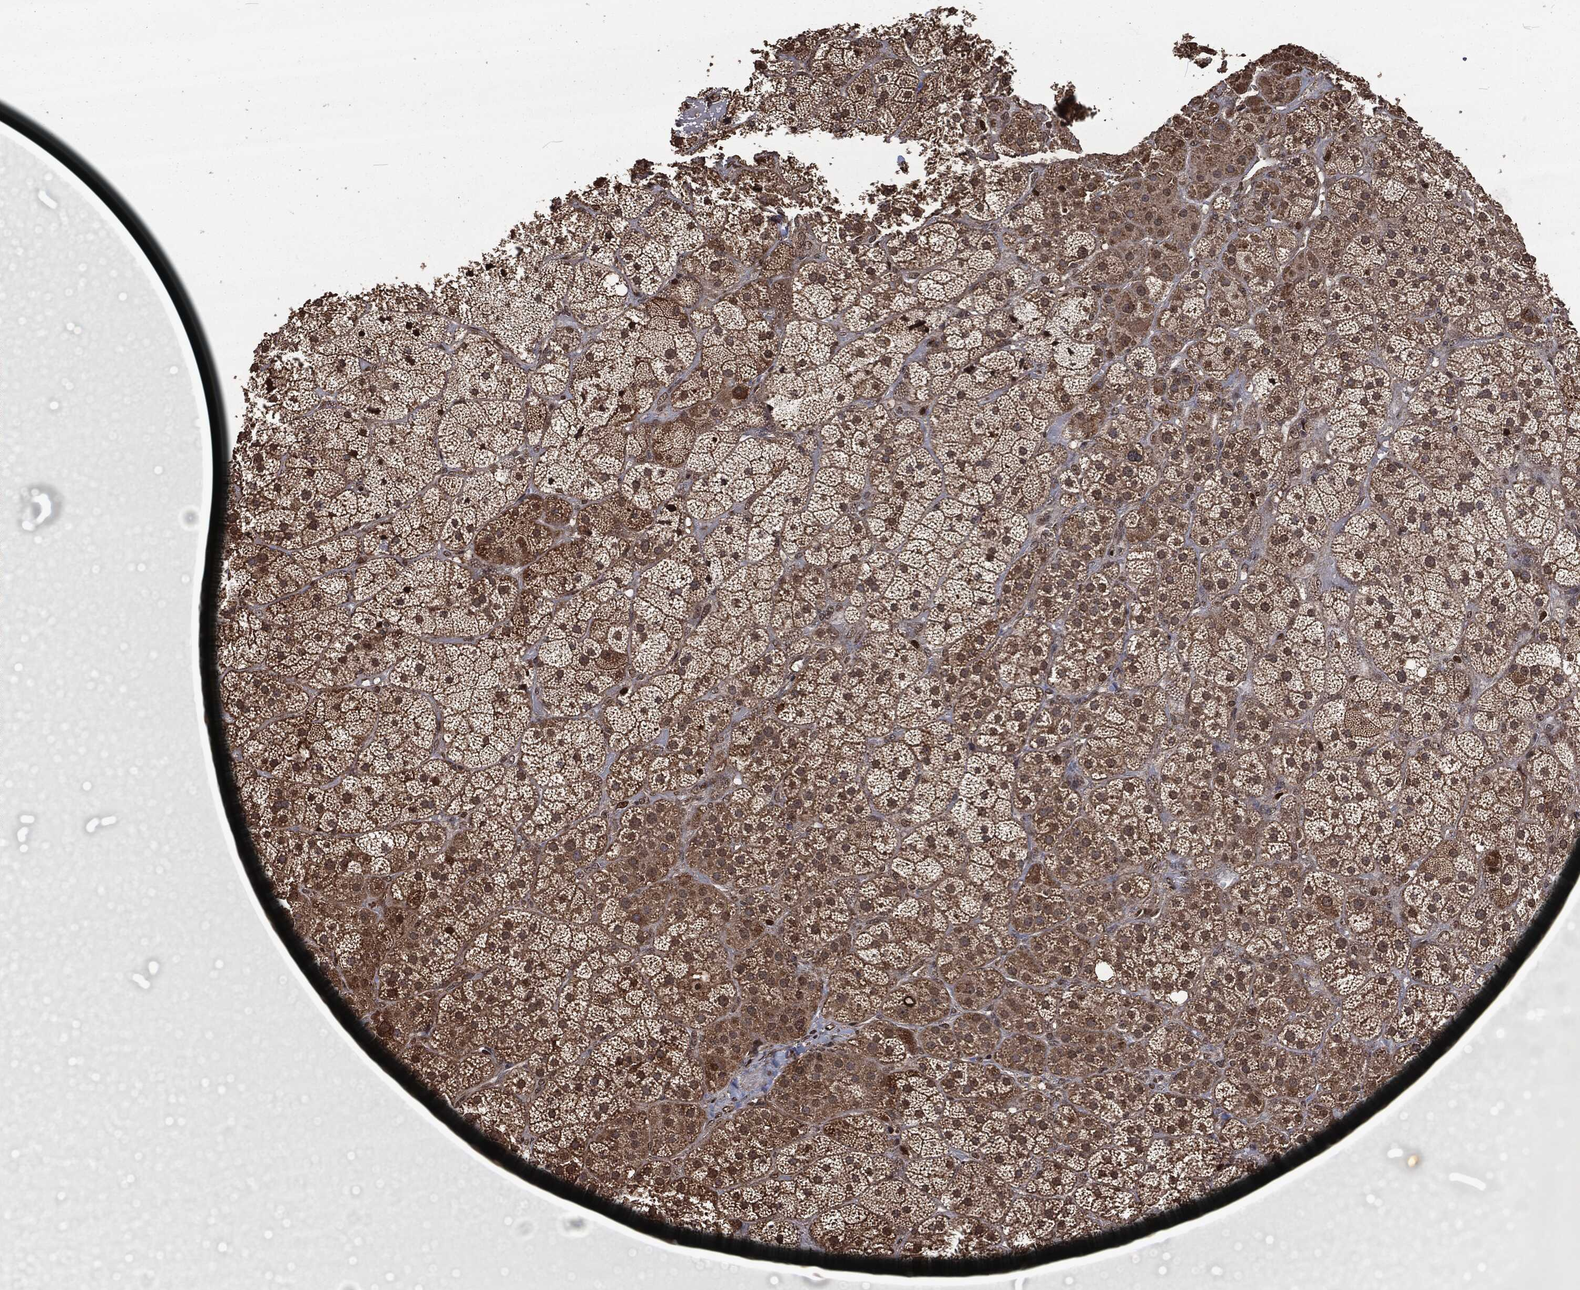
{"staining": {"intensity": "moderate", "quantity": "25%-75%", "location": "nuclear"}, "tissue": "adrenal gland", "cell_type": "Glandular cells", "image_type": "normal", "snomed": [{"axis": "morphology", "description": "Normal tissue, NOS"}, {"axis": "topography", "description": "Adrenal gland"}], "caption": "Protein staining of benign adrenal gland exhibits moderate nuclear positivity in about 25%-75% of glandular cells.", "gene": "SNAI1", "patient": {"sex": "male", "age": 57}}